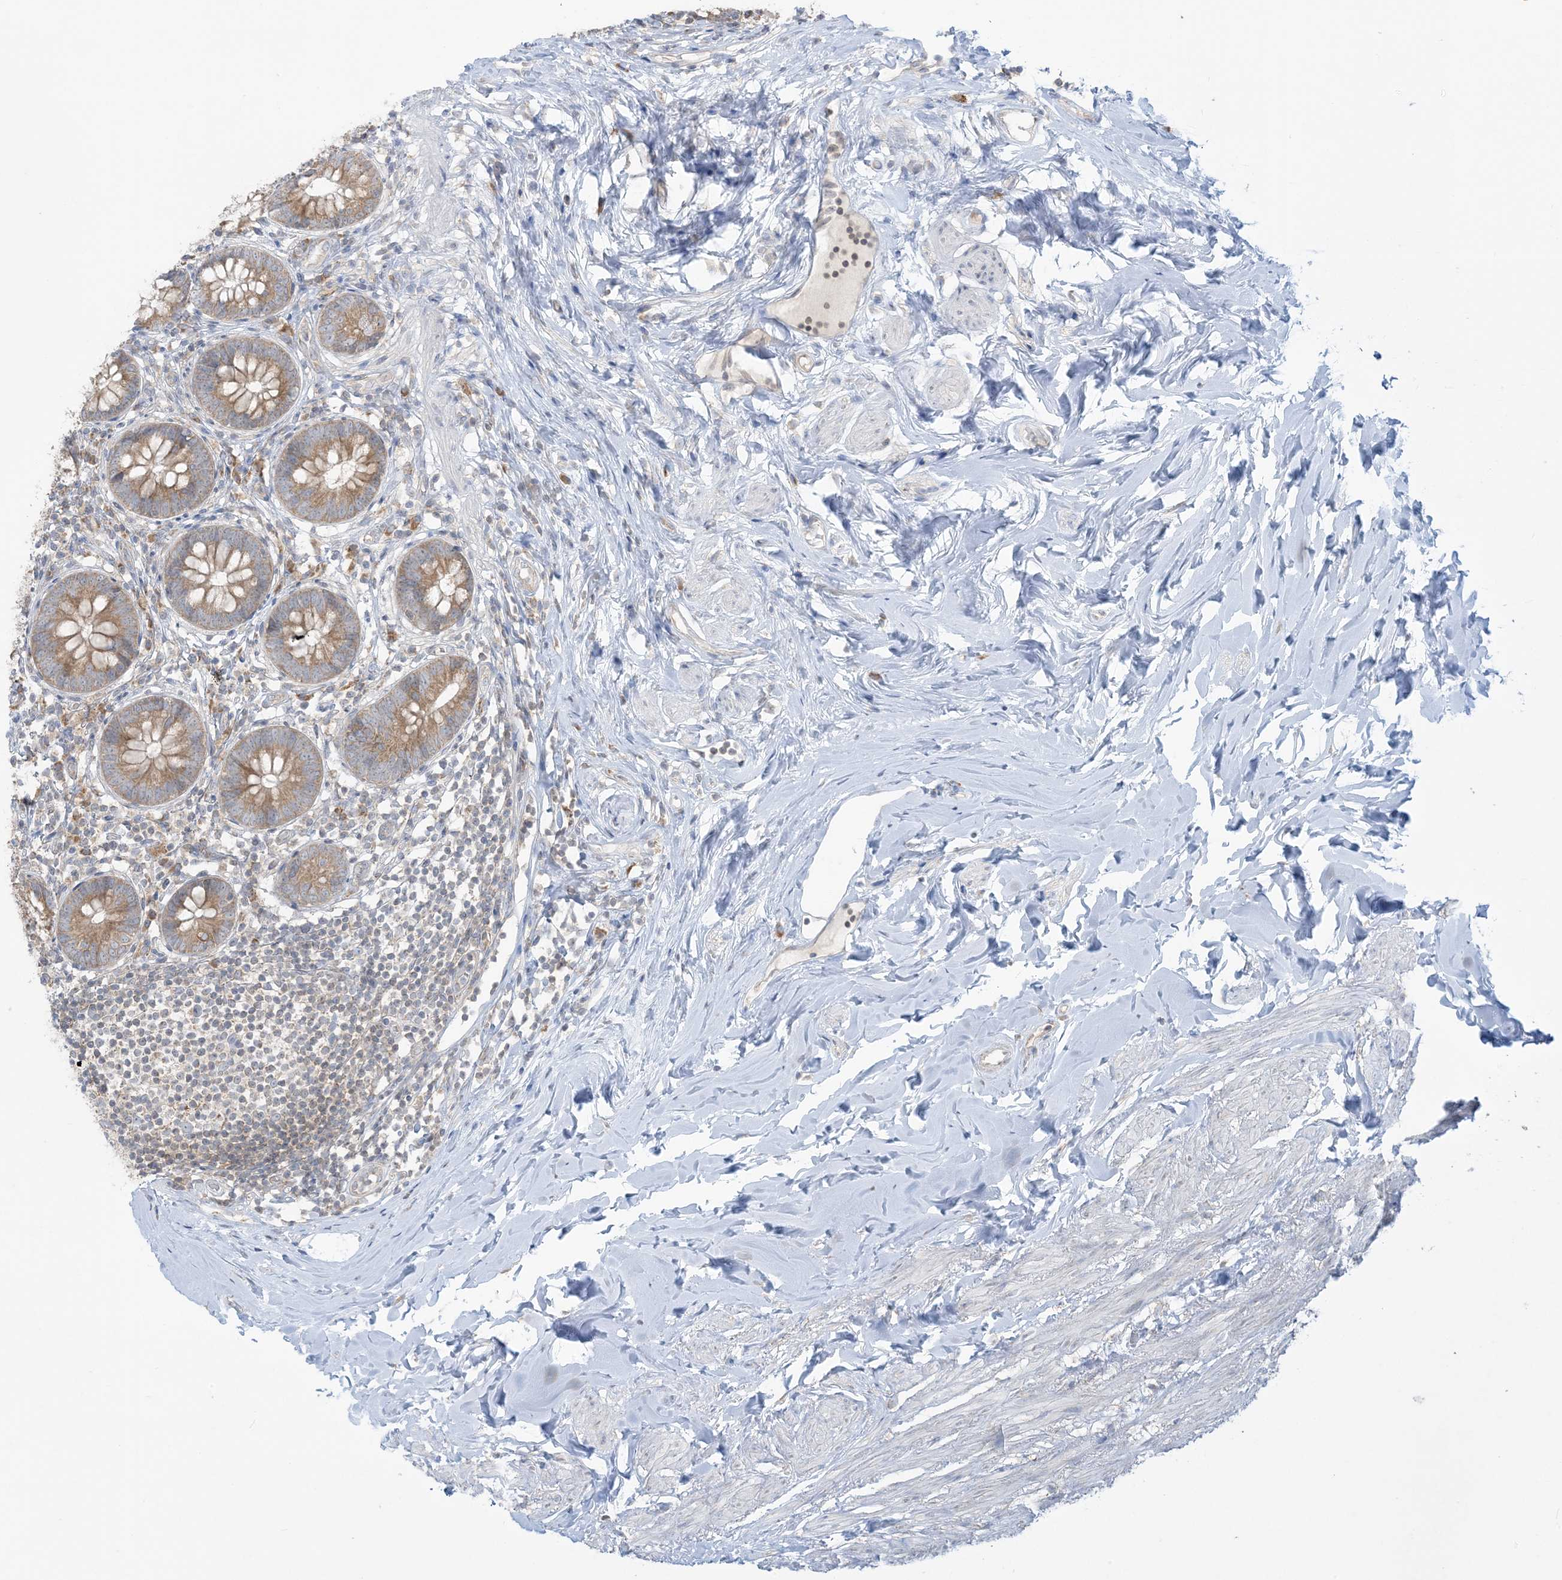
{"staining": {"intensity": "moderate", "quantity": ">75%", "location": "cytoplasmic/membranous"}, "tissue": "appendix", "cell_type": "Glandular cells", "image_type": "normal", "snomed": [{"axis": "morphology", "description": "Normal tissue, NOS"}, {"axis": "topography", "description": "Appendix"}], "caption": "Moderate cytoplasmic/membranous expression is appreciated in about >75% of glandular cells in benign appendix.", "gene": "RPP40", "patient": {"sex": "female", "age": 62}}